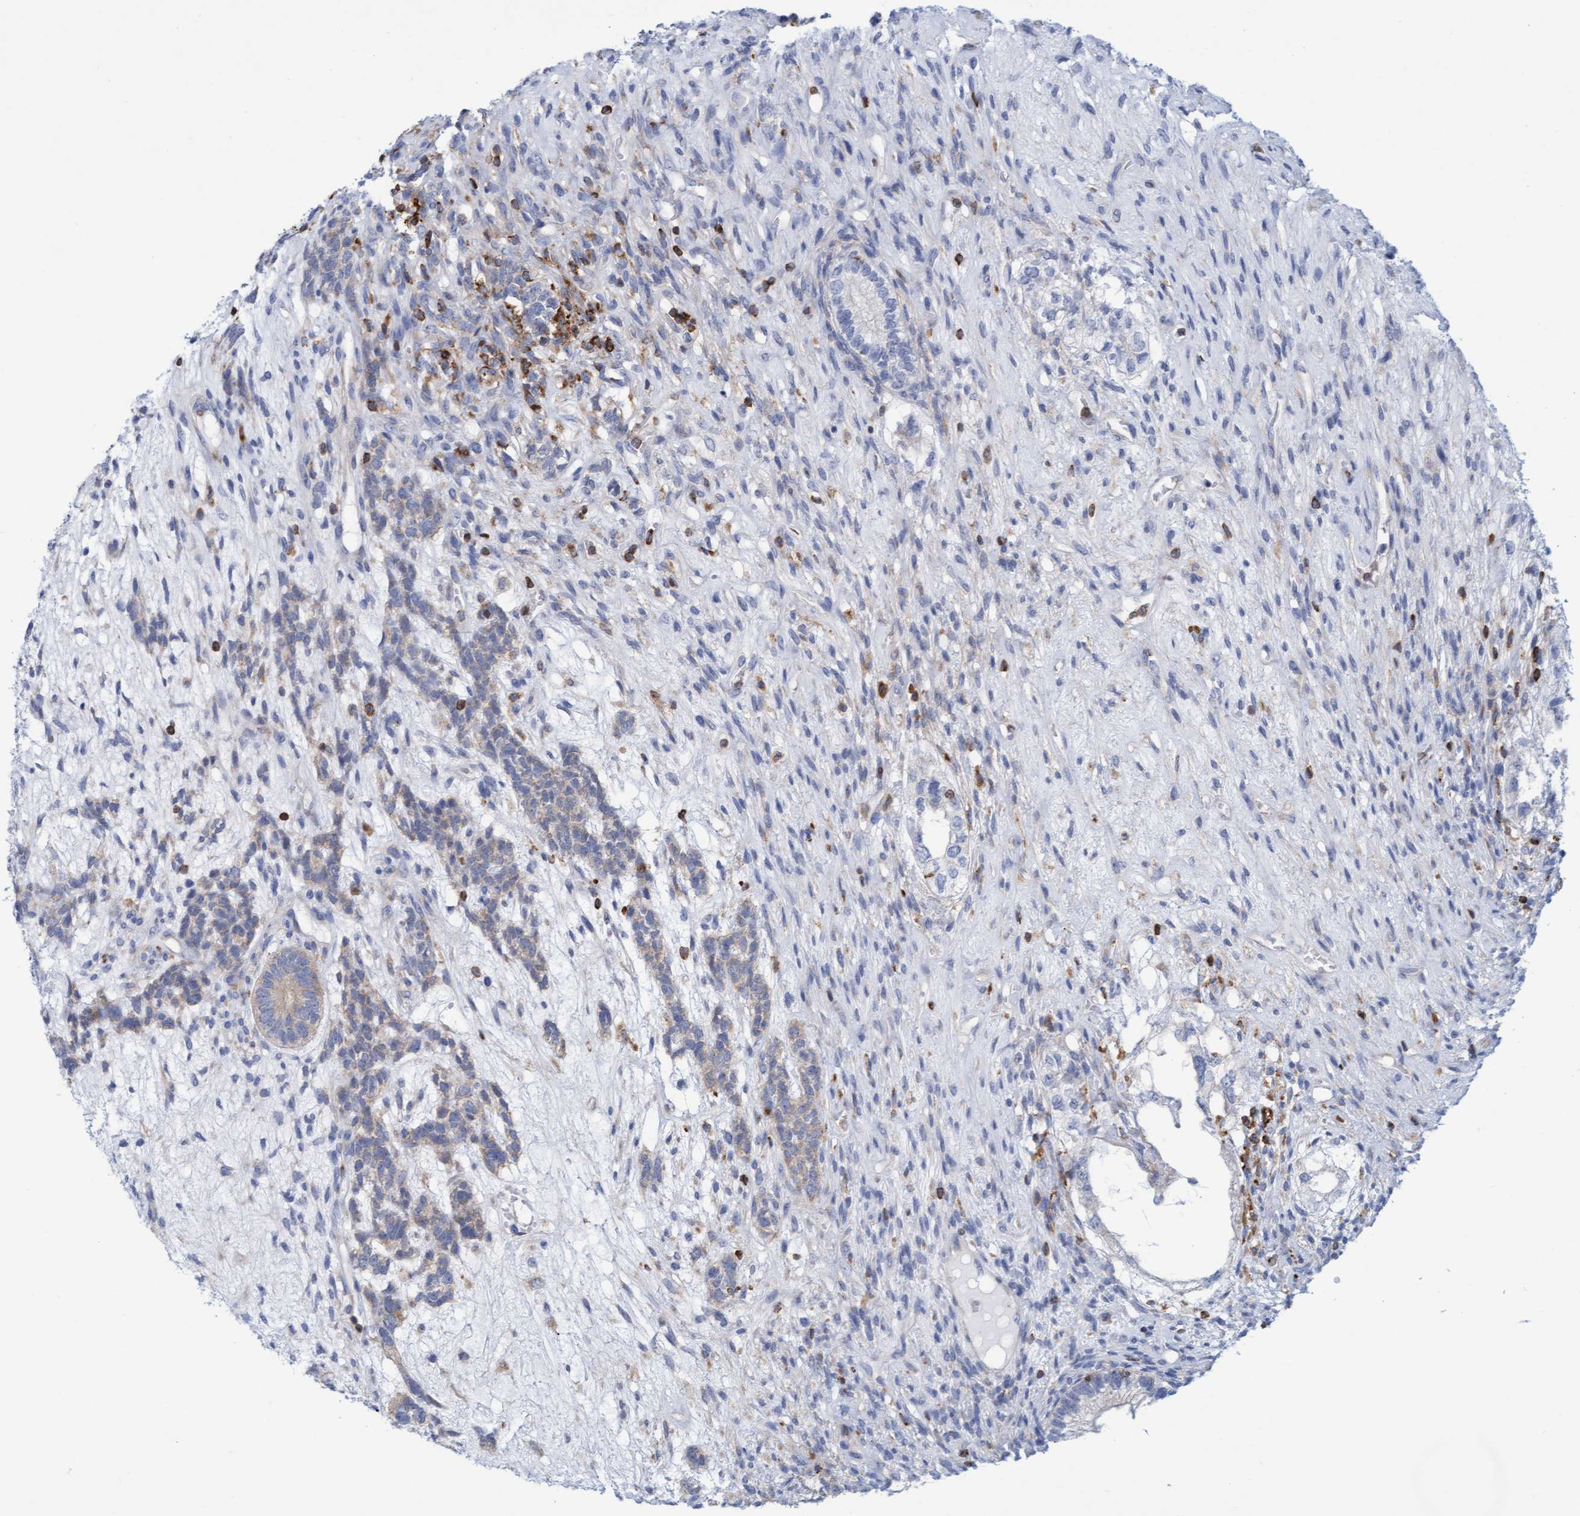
{"staining": {"intensity": "weak", "quantity": "<25%", "location": "cytoplasmic/membranous"}, "tissue": "testis cancer", "cell_type": "Tumor cells", "image_type": "cancer", "snomed": [{"axis": "morphology", "description": "Seminoma, NOS"}, {"axis": "topography", "description": "Testis"}], "caption": "Tumor cells show no significant protein staining in testis cancer. The staining was performed using DAB to visualize the protein expression in brown, while the nuclei were stained in blue with hematoxylin (Magnification: 20x).", "gene": "FNBP1", "patient": {"sex": "male", "age": 28}}